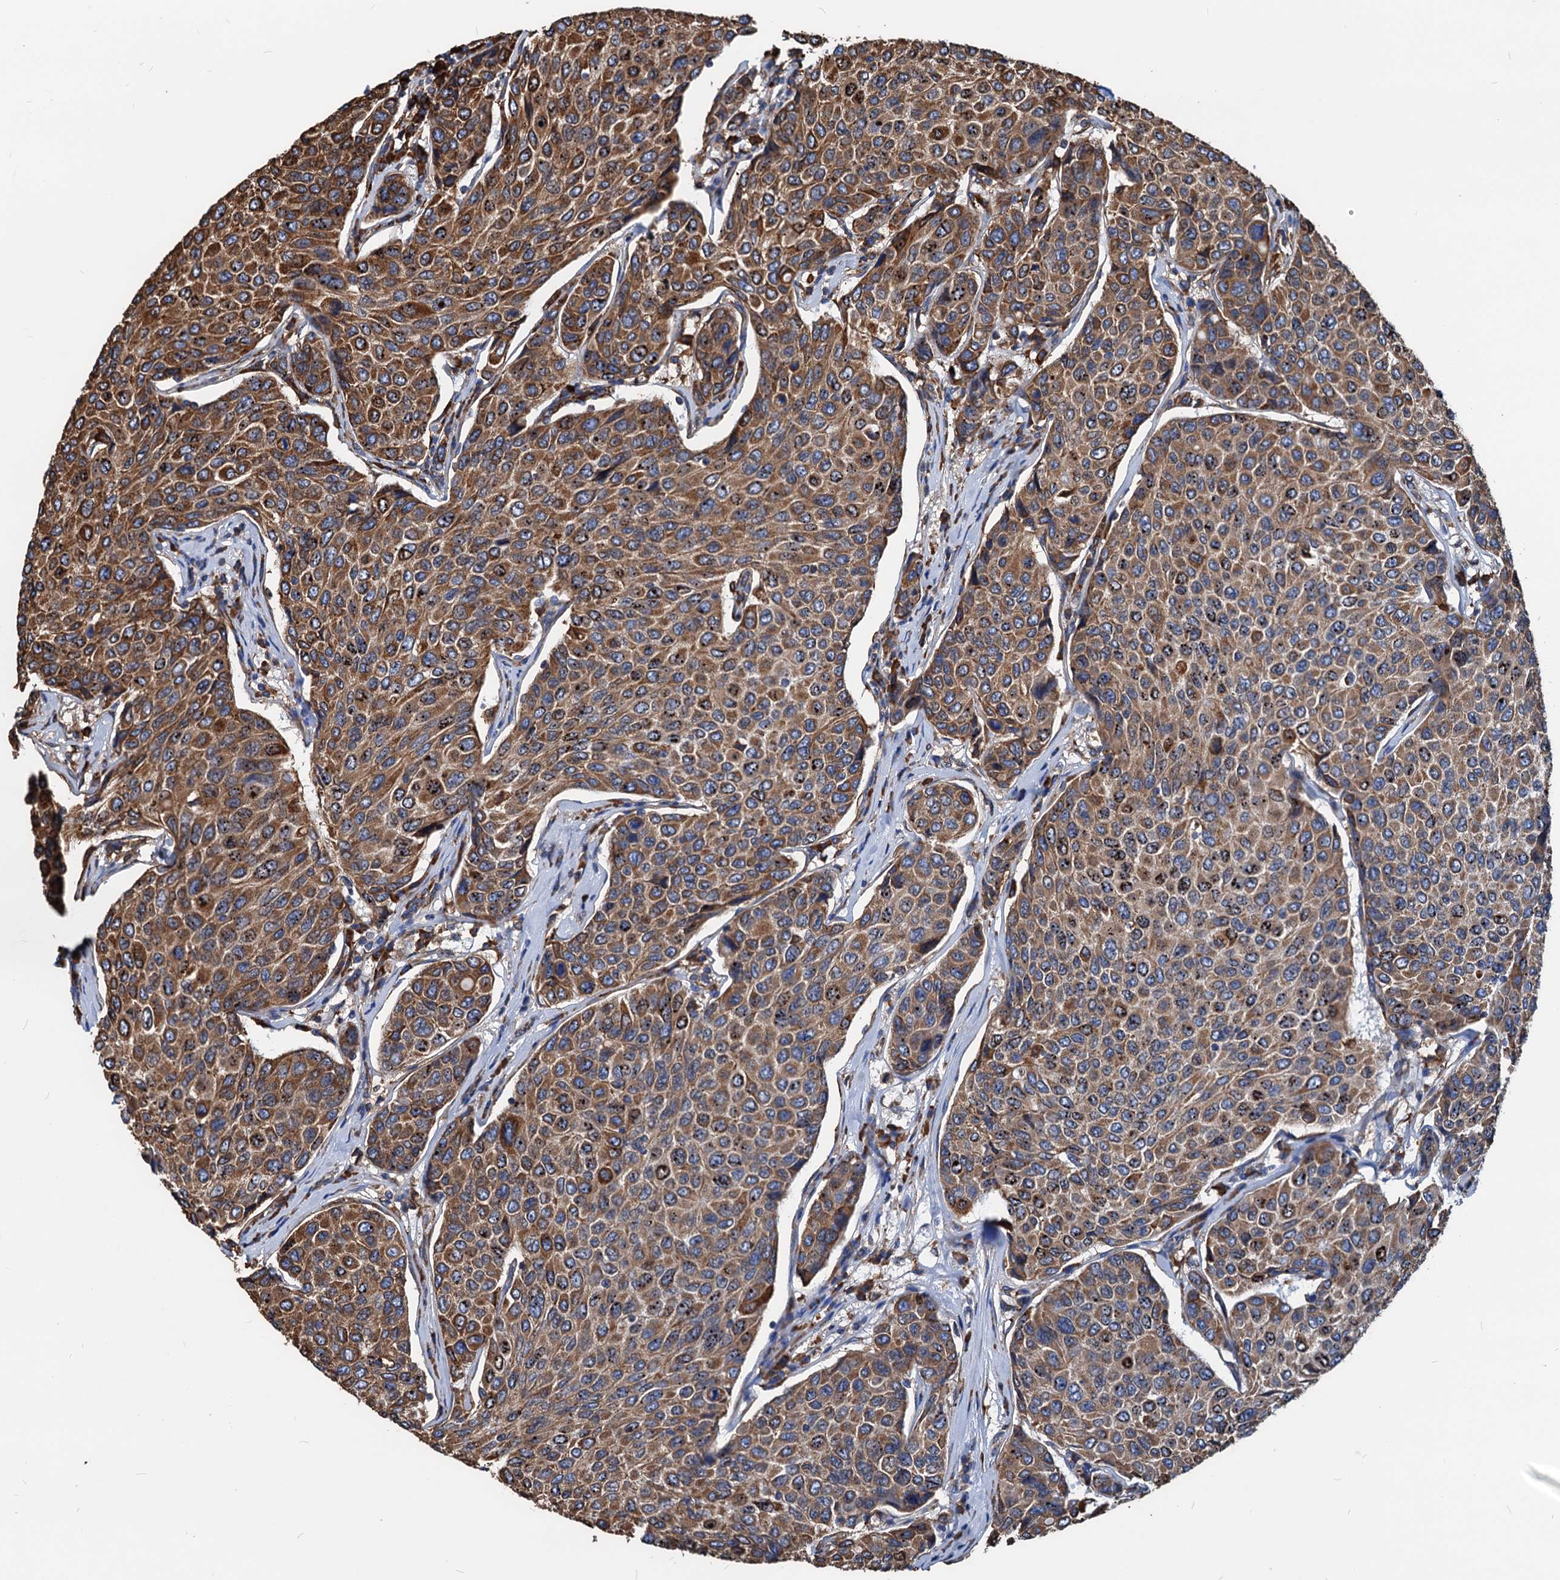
{"staining": {"intensity": "moderate", "quantity": ">75%", "location": "cytoplasmic/membranous,nuclear"}, "tissue": "breast cancer", "cell_type": "Tumor cells", "image_type": "cancer", "snomed": [{"axis": "morphology", "description": "Duct carcinoma"}, {"axis": "topography", "description": "Breast"}], "caption": "Immunohistochemistry of human breast cancer (invasive ductal carcinoma) exhibits medium levels of moderate cytoplasmic/membranous and nuclear expression in approximately >75% of tumor cells.", "gene": "HSPA5", "patient": {"sex": "female", "age": 55}}